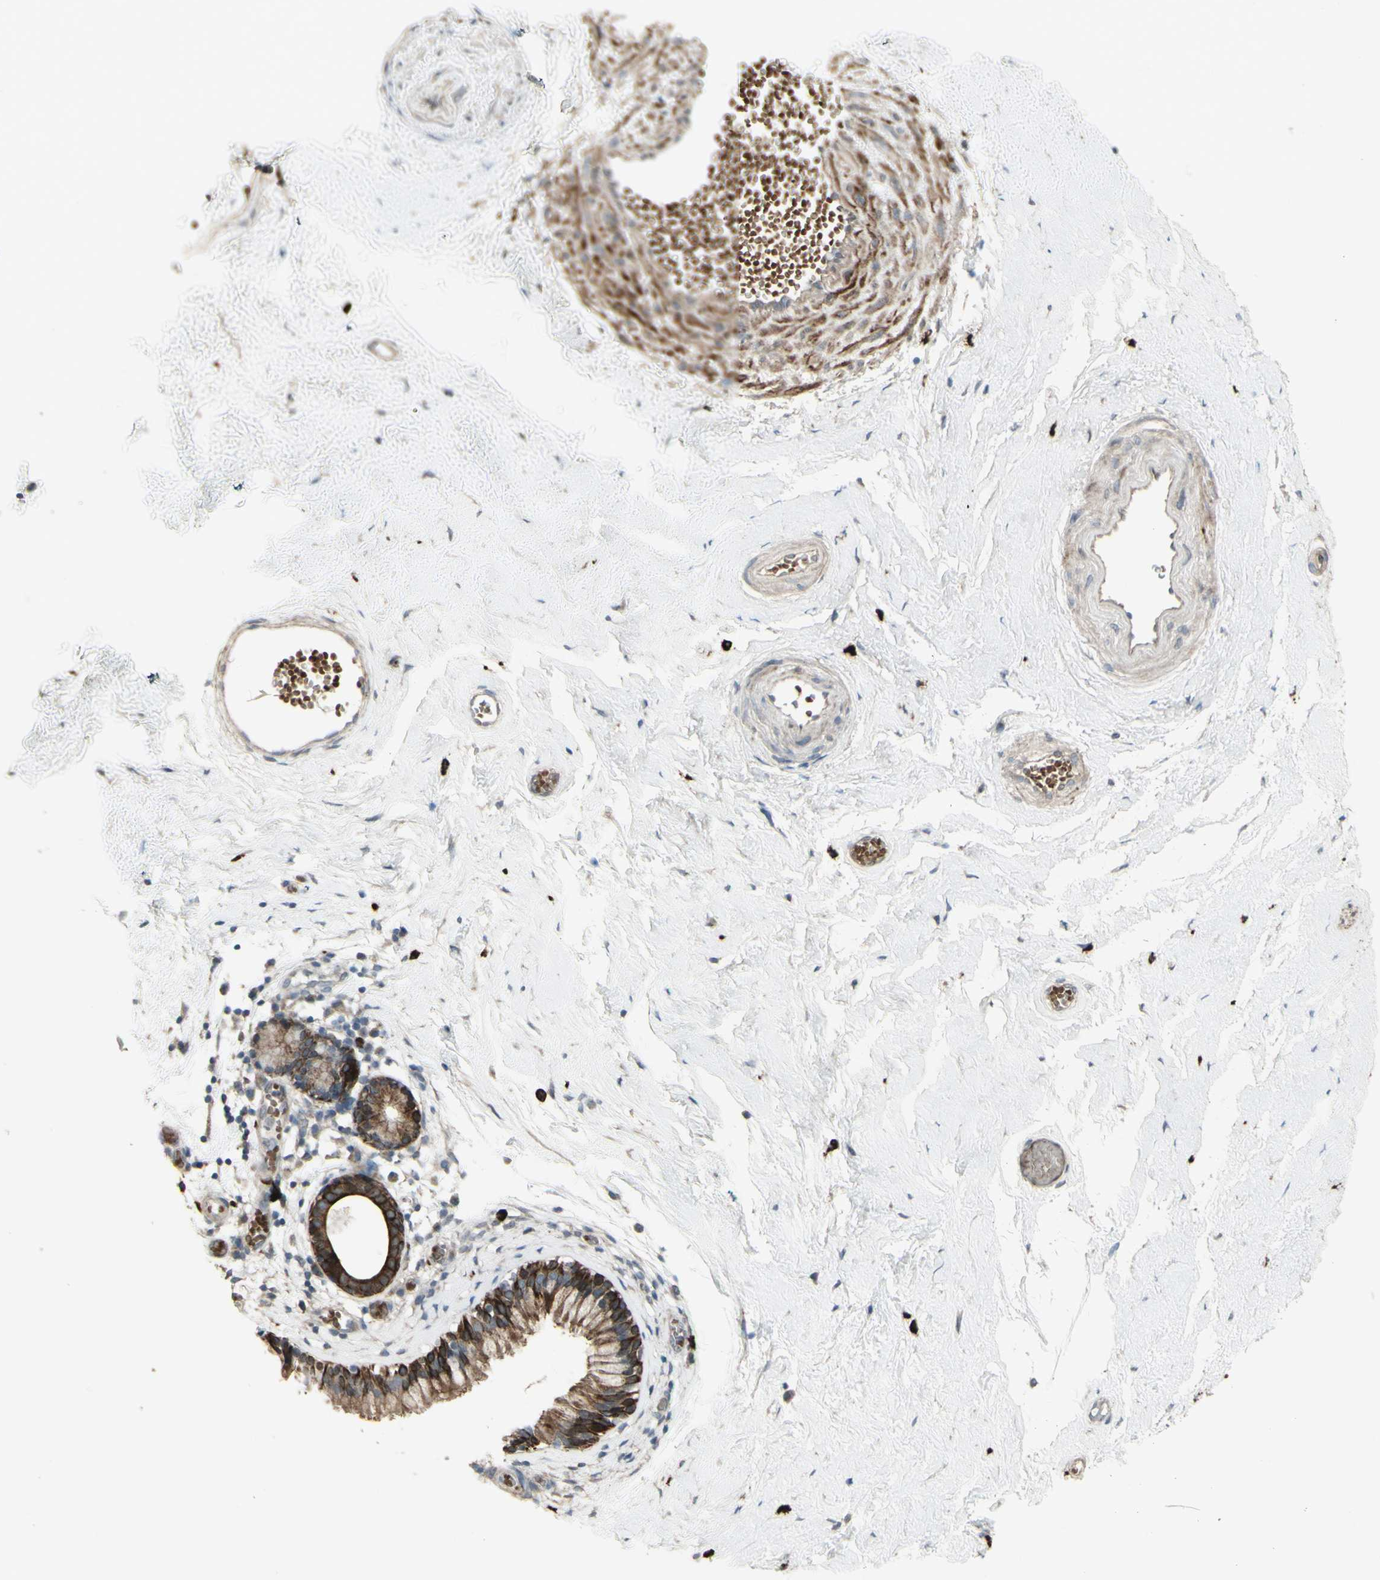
{"staining": {"intensity": "strong", "quantity": ">75%", "location": "cytoplasmic/membranous"}, "tissue": "nasopharynx", "cell_type": "Respiratory epithelial cells", "image_type": "normal", "snomed": [{"axis": "morphology", "description": "Normal tissue, NOS"}, {"axis": "morphology", "description": "Inflammation, NOS"}, {"axis": "topography", "description": "Nasopharynx"}], "caption": "Immunohistochemical staining of unremarkable human nasopharynx shows high levels of strong cytoplasmic/membranous staining in about >75% of respiratory epithelial cells.", "gene": "GRAMD1B", "patient": {"sex": "male", "age": 48}}